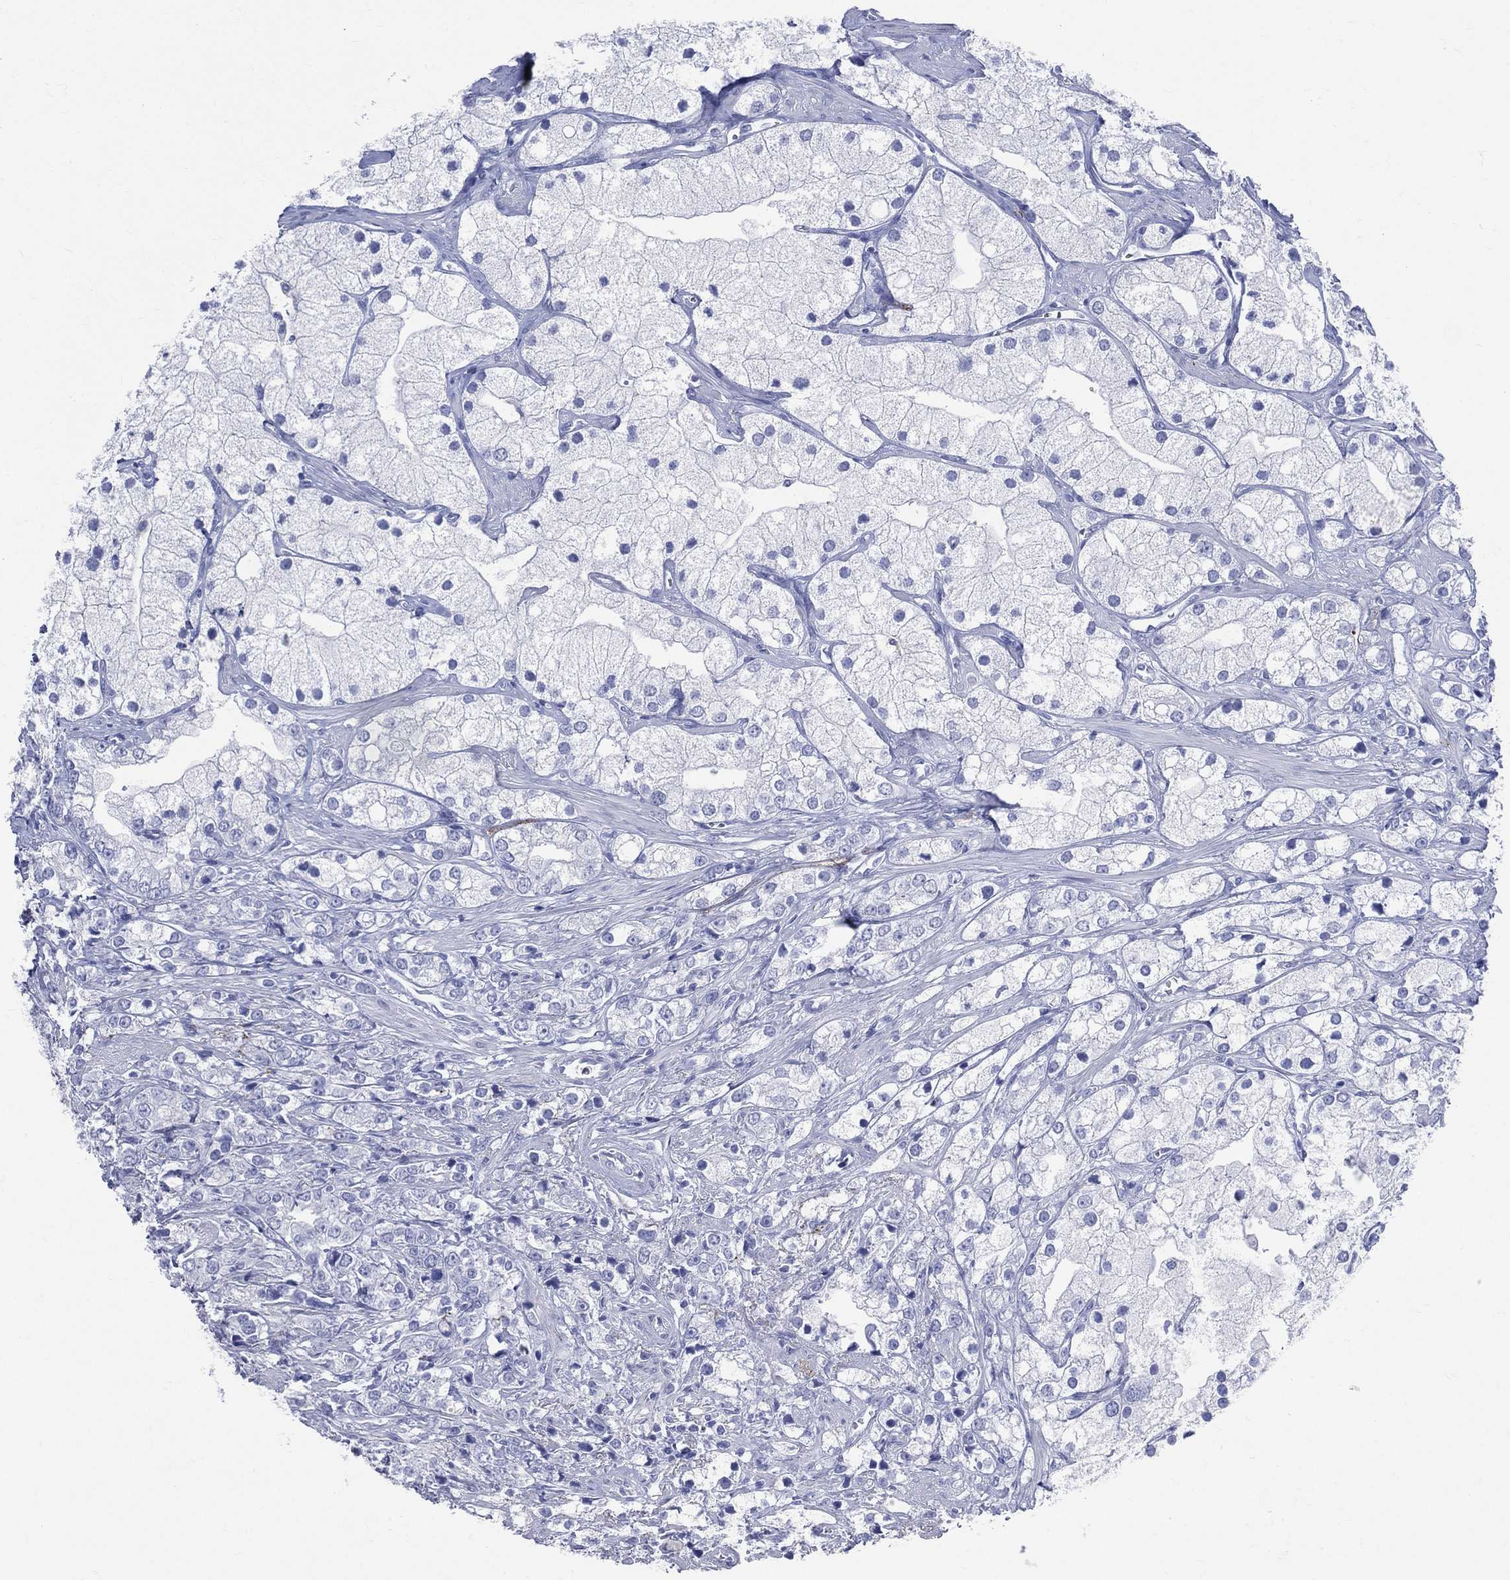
{"staining": {"intensity": "negative", "quantity": "none", "location": "none"}, "tissue": "prostate cancer", "cell_type": "Tumor cells", "image_type": "cancer", "snomed": [{"axis": "morphology", "description": "Adenocarcinoma, NOS"}, {"axis": "topography", "description": "Prostate and seminal vesicle, NOS"}, {"axis": "topography", "description": "Prostate"}], "caption": "Immunohistochemistry image of adenocarcinoma (prostate) stained for a protein (brown), which demonstrates no expression in tumor cells.", "gene": "SYP", "patient": {"sex": "male", "age": 79}}